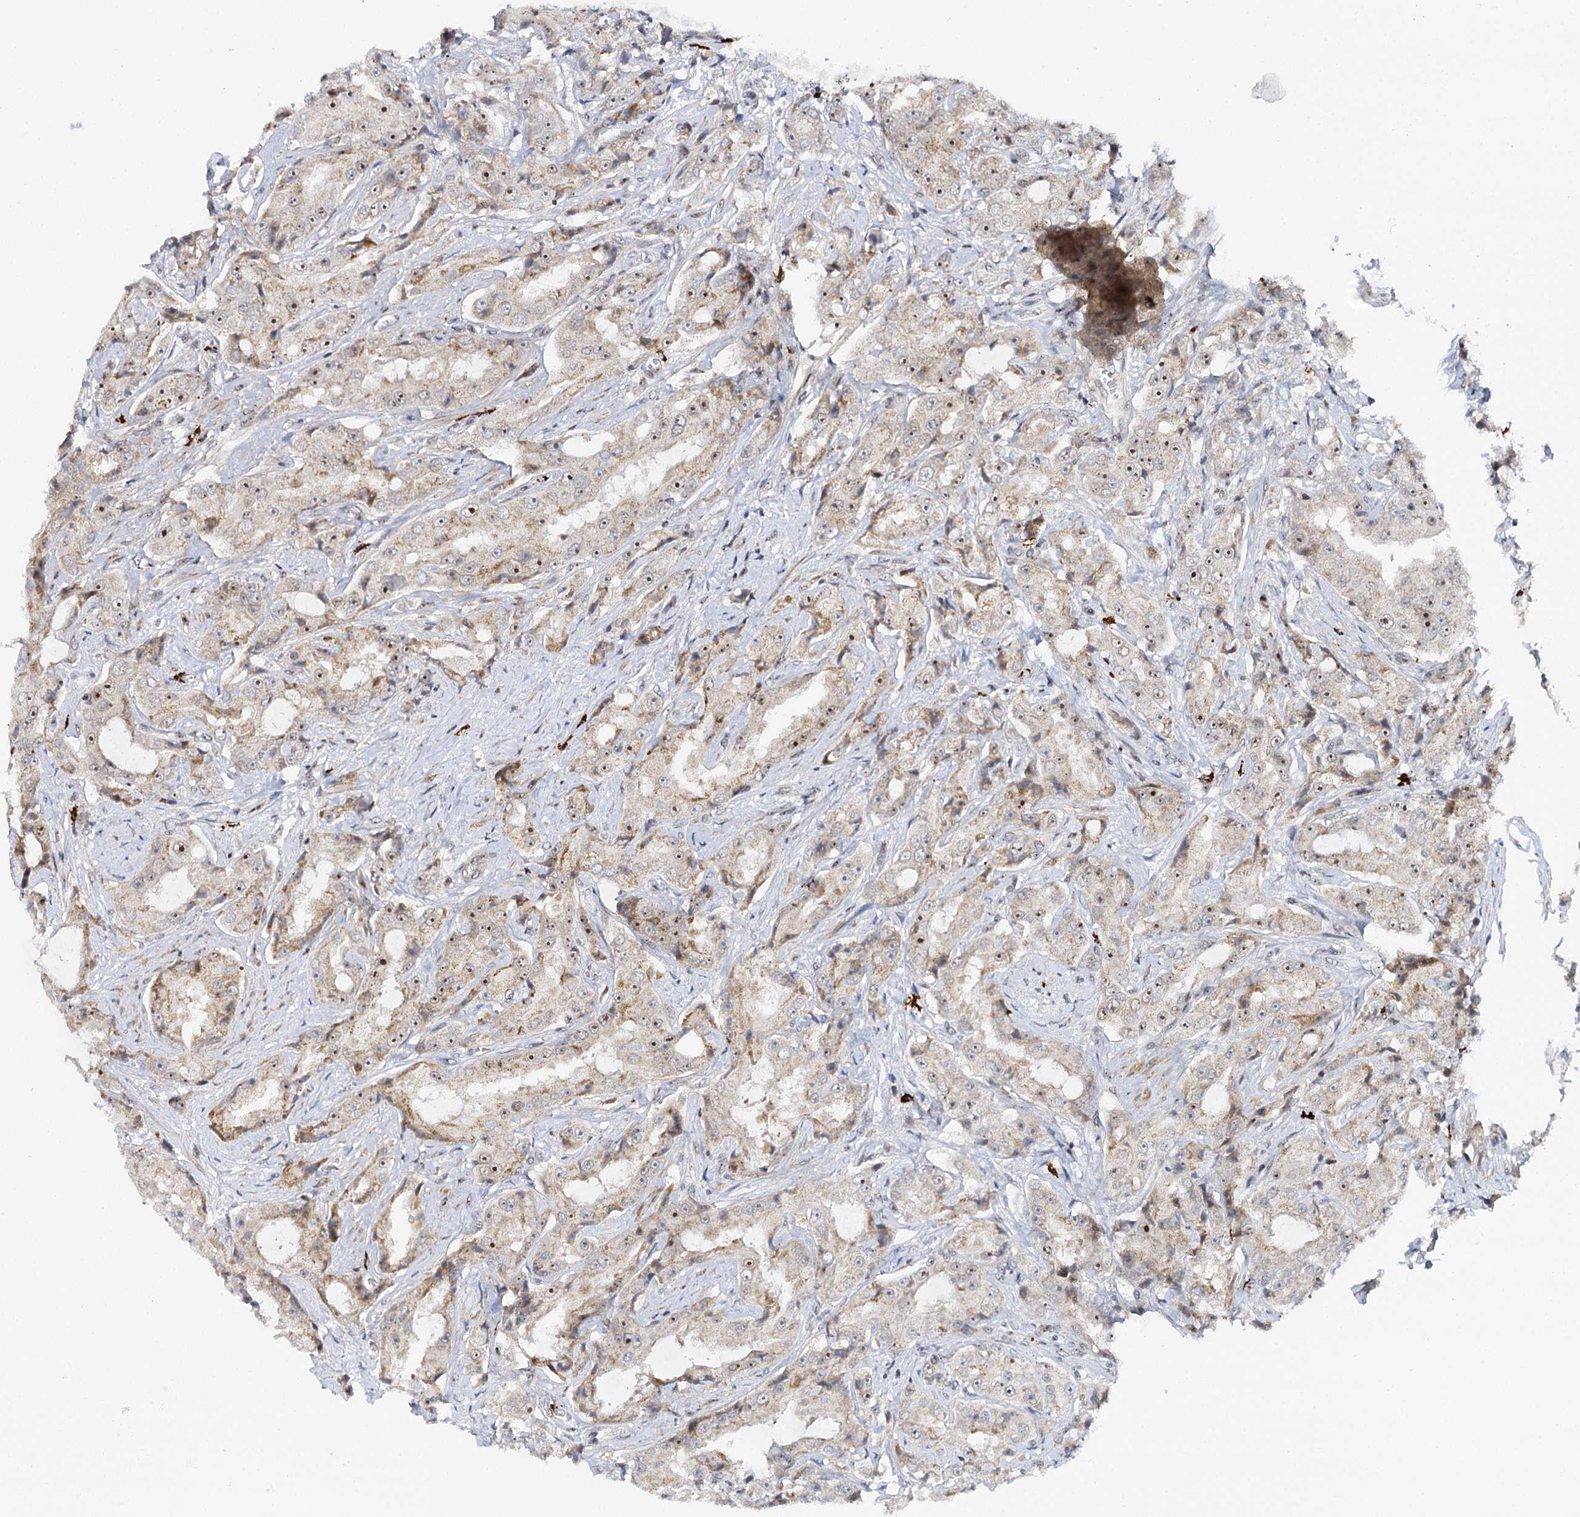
{"staining": {"intensity": "moderate", "quantity": "25%-75%", "location": "nuclear"}, "tissue": "prostate cancer", "cell_type": "Tumor cells", "image_type": "cancer", "snomed": [{"axis": "morphology", "description": "Adenocarcinoma, High grade"}, {"axis": "topography", "description": "Prostate"}], "caption": "Adenocarcinoma (high-grade) (prostate) stained with DAB (3,3'-diaminobenzidine) IHC exhibits medium levels of moderate nuclear positivity in approximately 25%-75% of tumor cells.", "gene": "BUD13", "patient": {"sex": "male", "age": 73}}